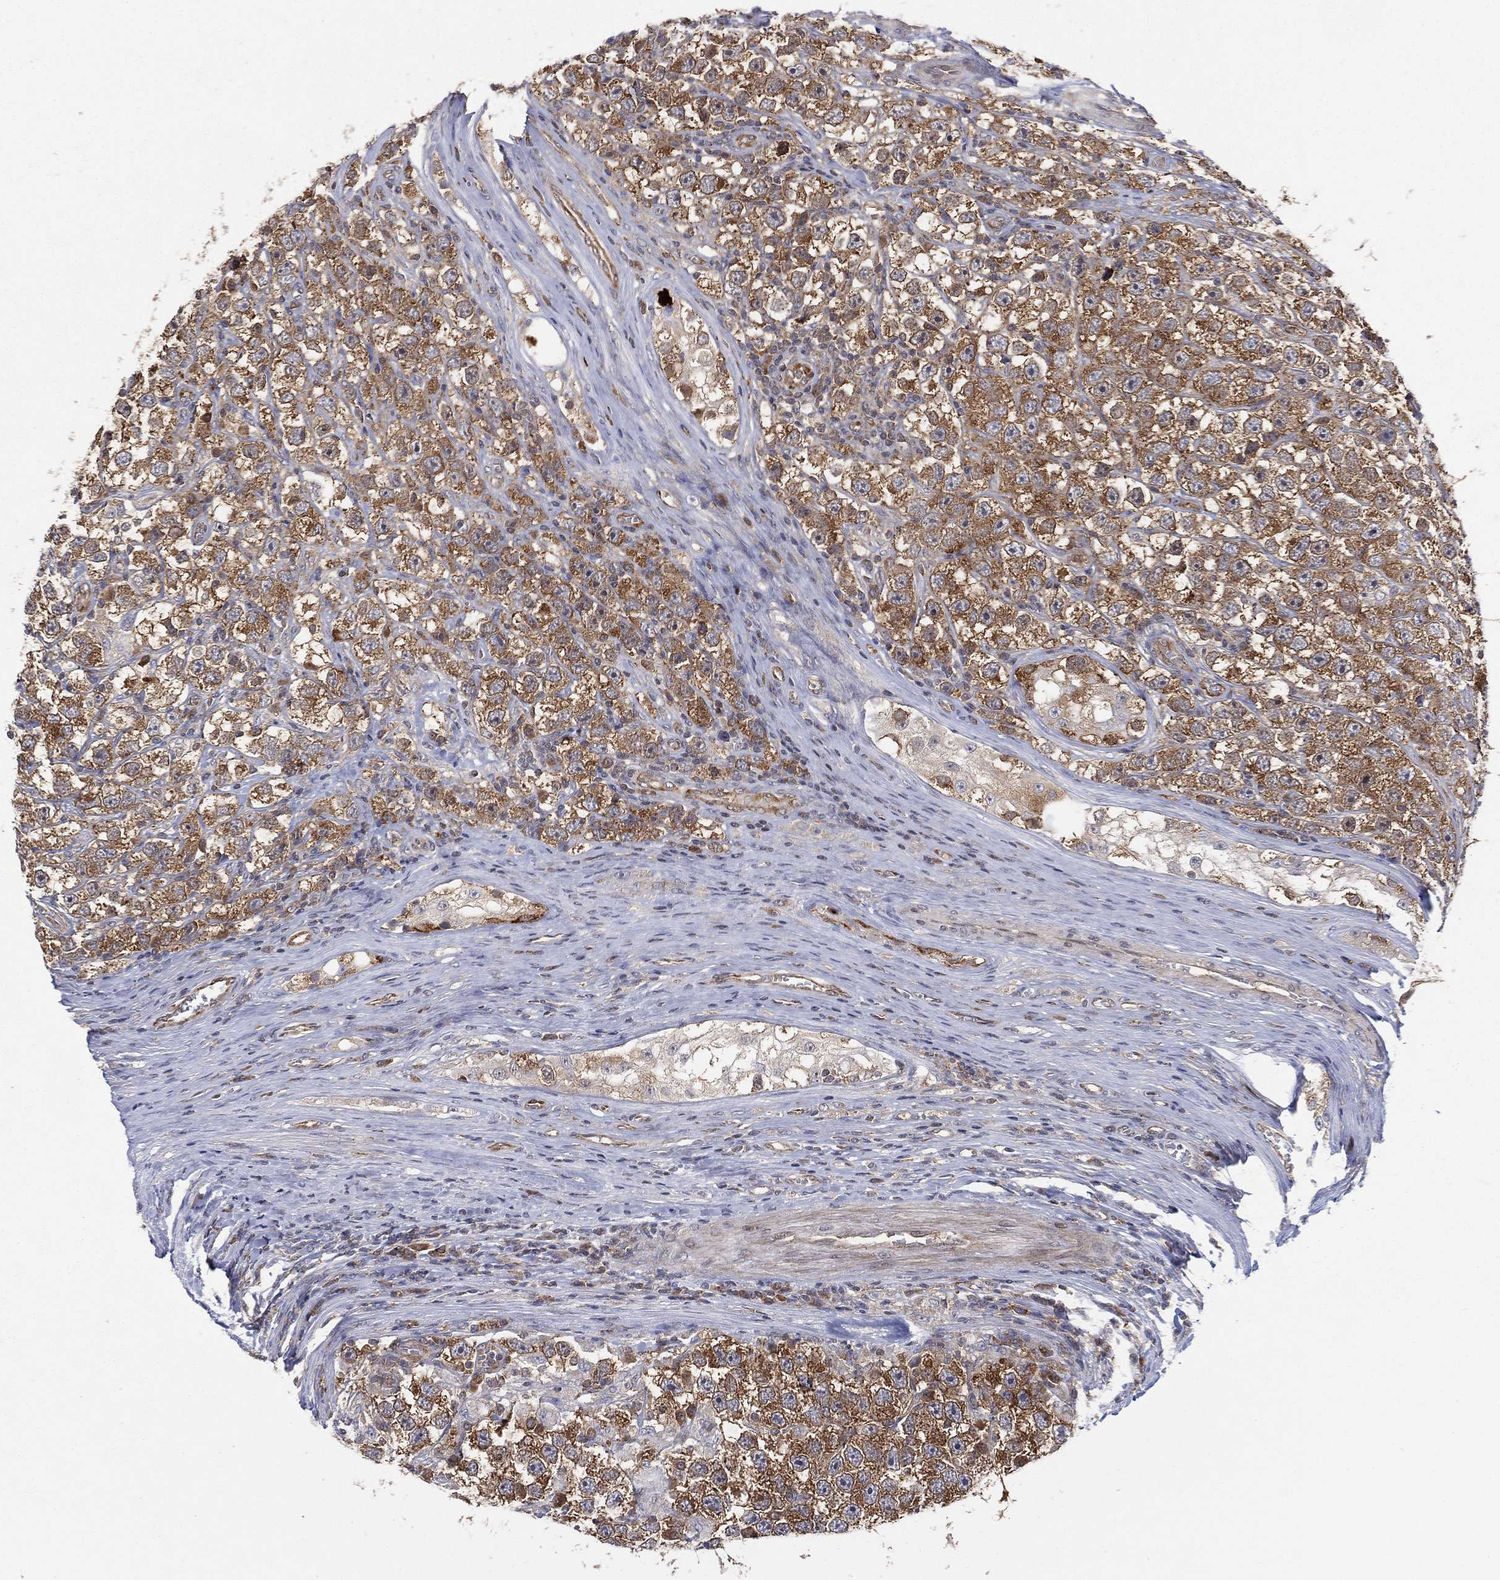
{"staining": {"intensity": "strong", "quantity": "25%-75%", "location": "cytoplasmic/membranous"}, "tissue": "testis cancer", "cell_type": "Tumor cells", "image_type": "cancer", "snomed": [{"axis": "morphology", "description": "Seminoma, NOS"}, {"axis": "topography", "description": "Testis"}], "caption": "A micrograph showing strong cytoplasmic/membranous positivity in about 25%-75% of tumor cells in seminoma (testis), as visualized by brown immunohistochemical staining.", "gene": "TMTC4", "patient": {"sex": "male", "age": 26}}